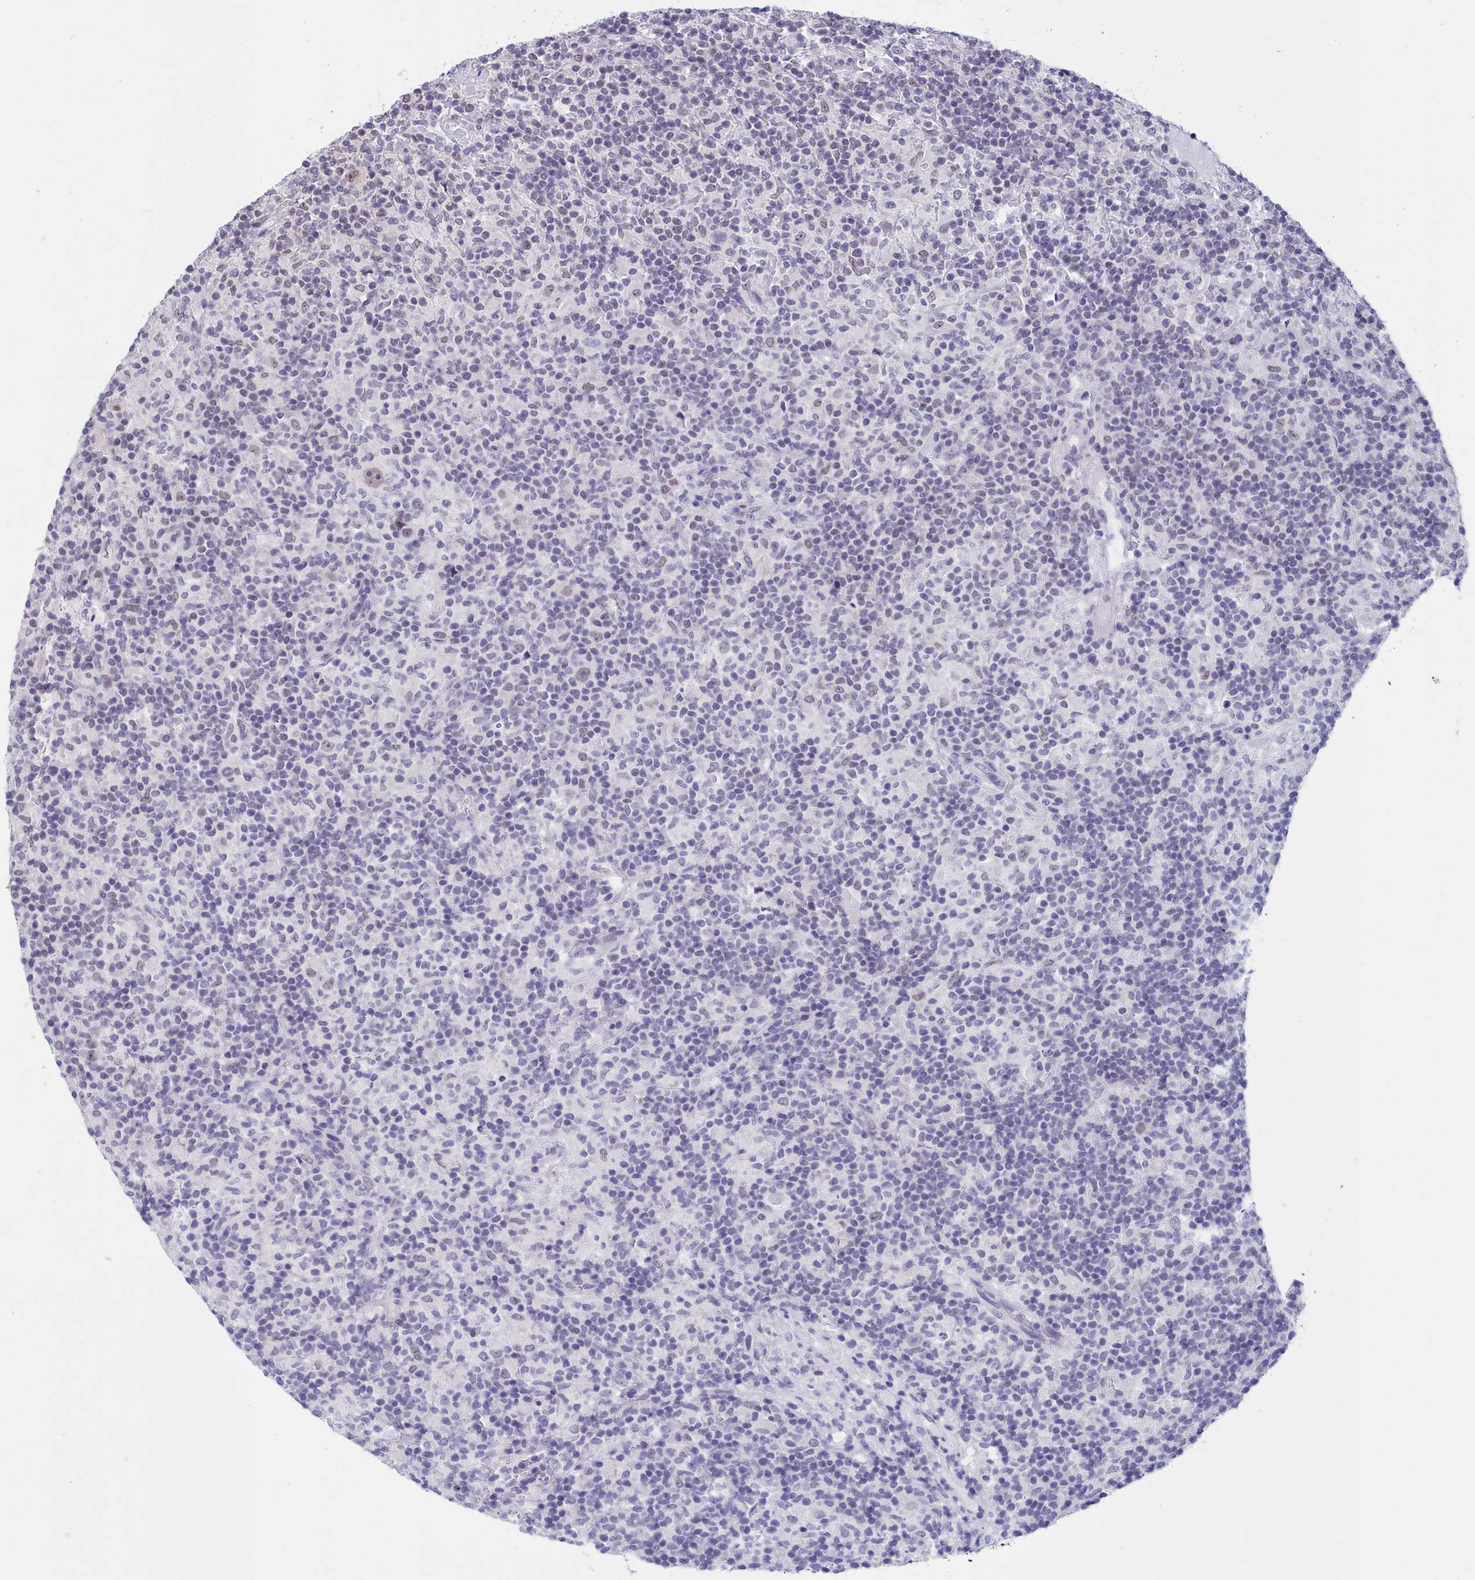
{"staining": {"intensity": "moderate", "quantity": "25%-75%", "location": "nuclear"}, "tissue": "lymphoma", "cell_type": "Tumor cells", "image_type": "cancer", "snomed": [{"axis": "morphology", "description": "Hodgkin's disease, NOS"}, {"axis": "topography", "description": "Lymph node"}], "caption": "Protein expression by immunohistochemistry (IHC) demonstrates moderate nuclear staining in approximately 25%-75% of tumor cells in lymphoma. Using DAB (3,3'-diaminobenzidine) (brown) and hematoxylin (blue) stains, captured at high magnification using brightfield microscopy.", "gene": "CCDC97", "patient": {"sex": "male", "age": 70}}